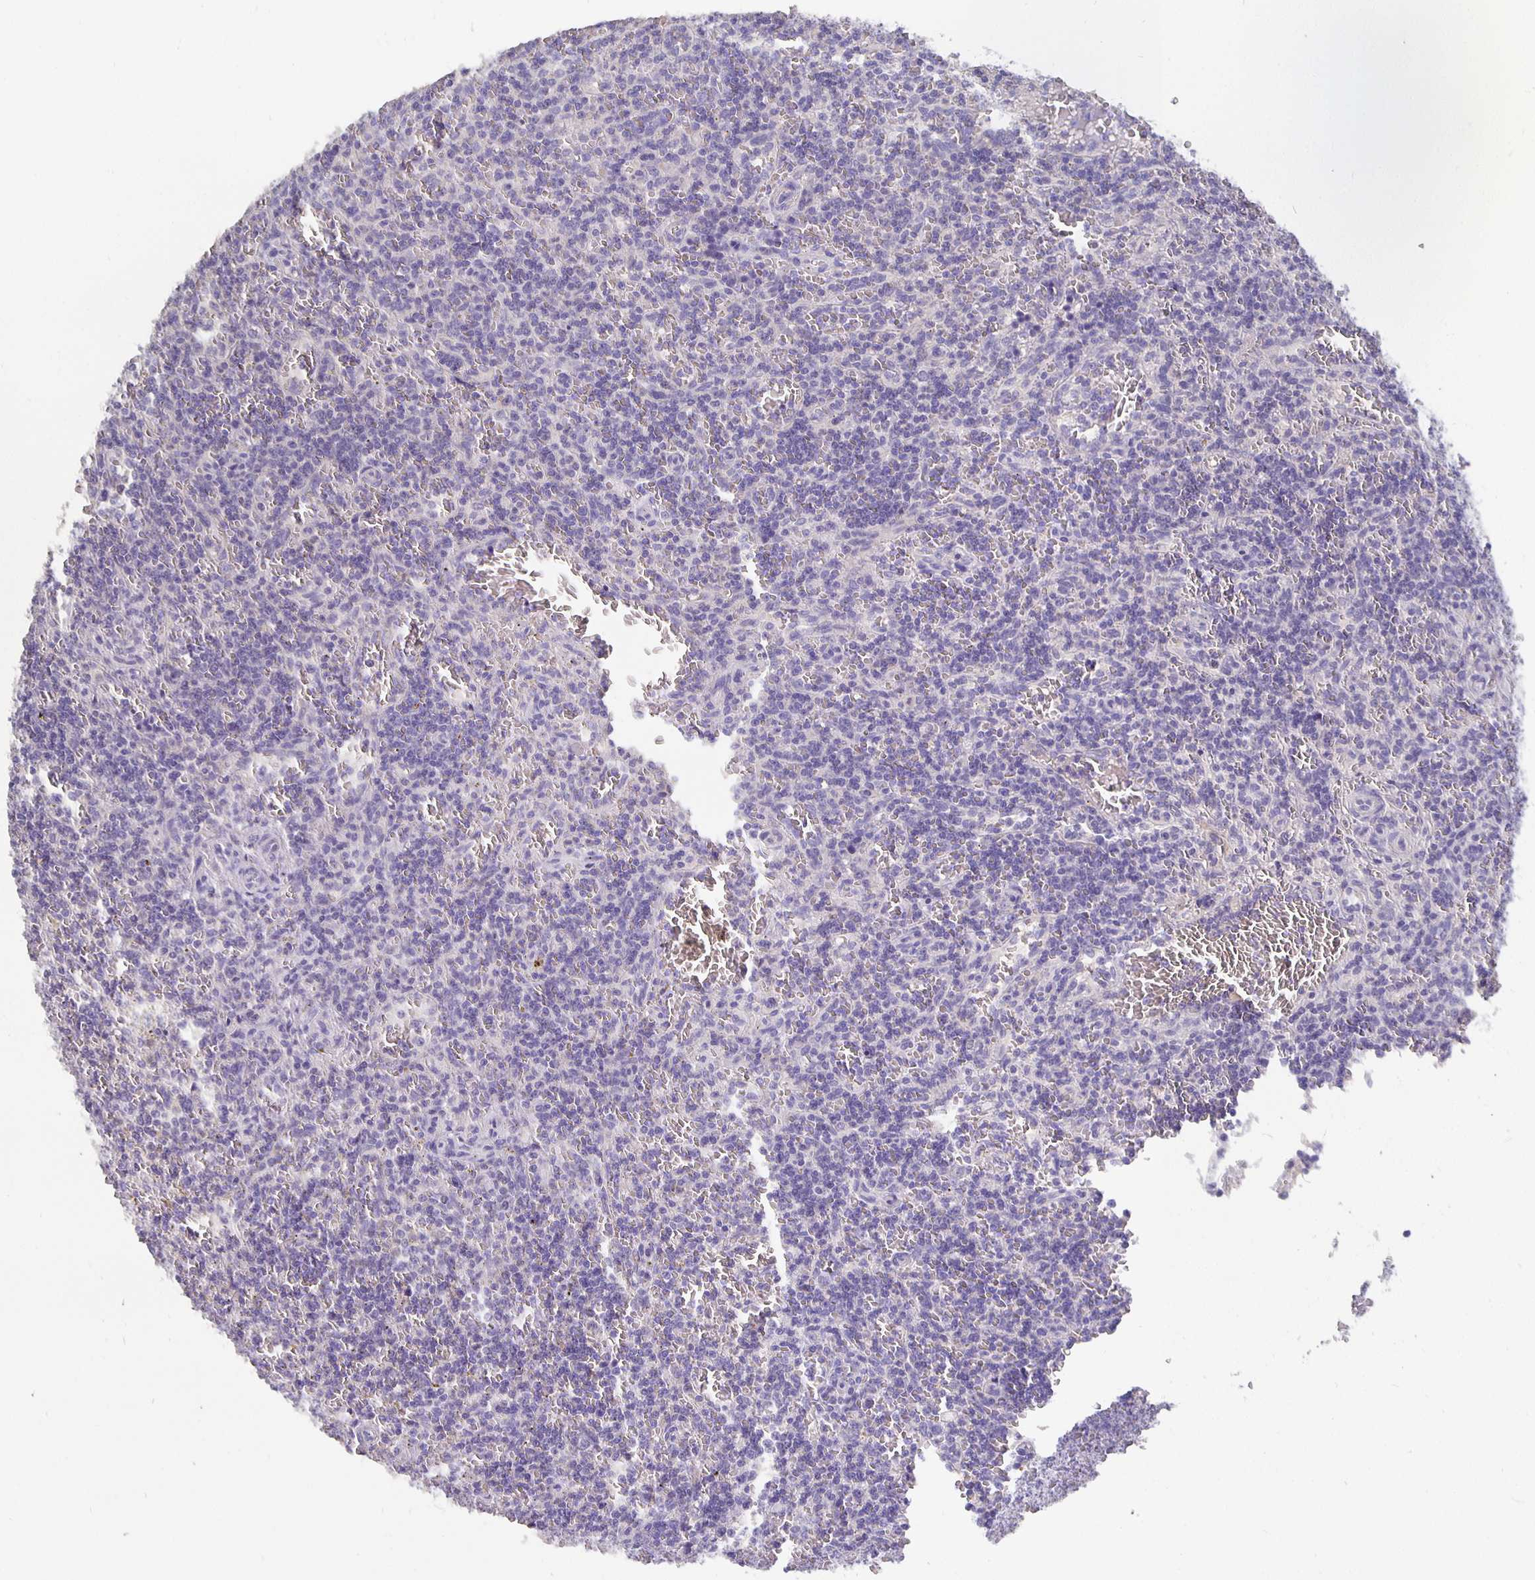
{"staining": {"intensity": "negative", "quantity": "none", "location": "none"}, "tissue": "lymphoma", "cell_type": "Tumor cells", "image_type": "cancer", "snomed": [{"axis": "morphology", "description": "Malignant lymphoma, non-Hodgkin's type, Low grade"}, {"axis": "topography", "description": "Spleen"}], "caption": "Immunohistochemistry (IHC) of human low-grade malignant lymphoma, non-Hodgkin's type reveals no staining in tumor cells.", "gene": "CFAP74", "patient": {"sex": "male", "age": 73}}